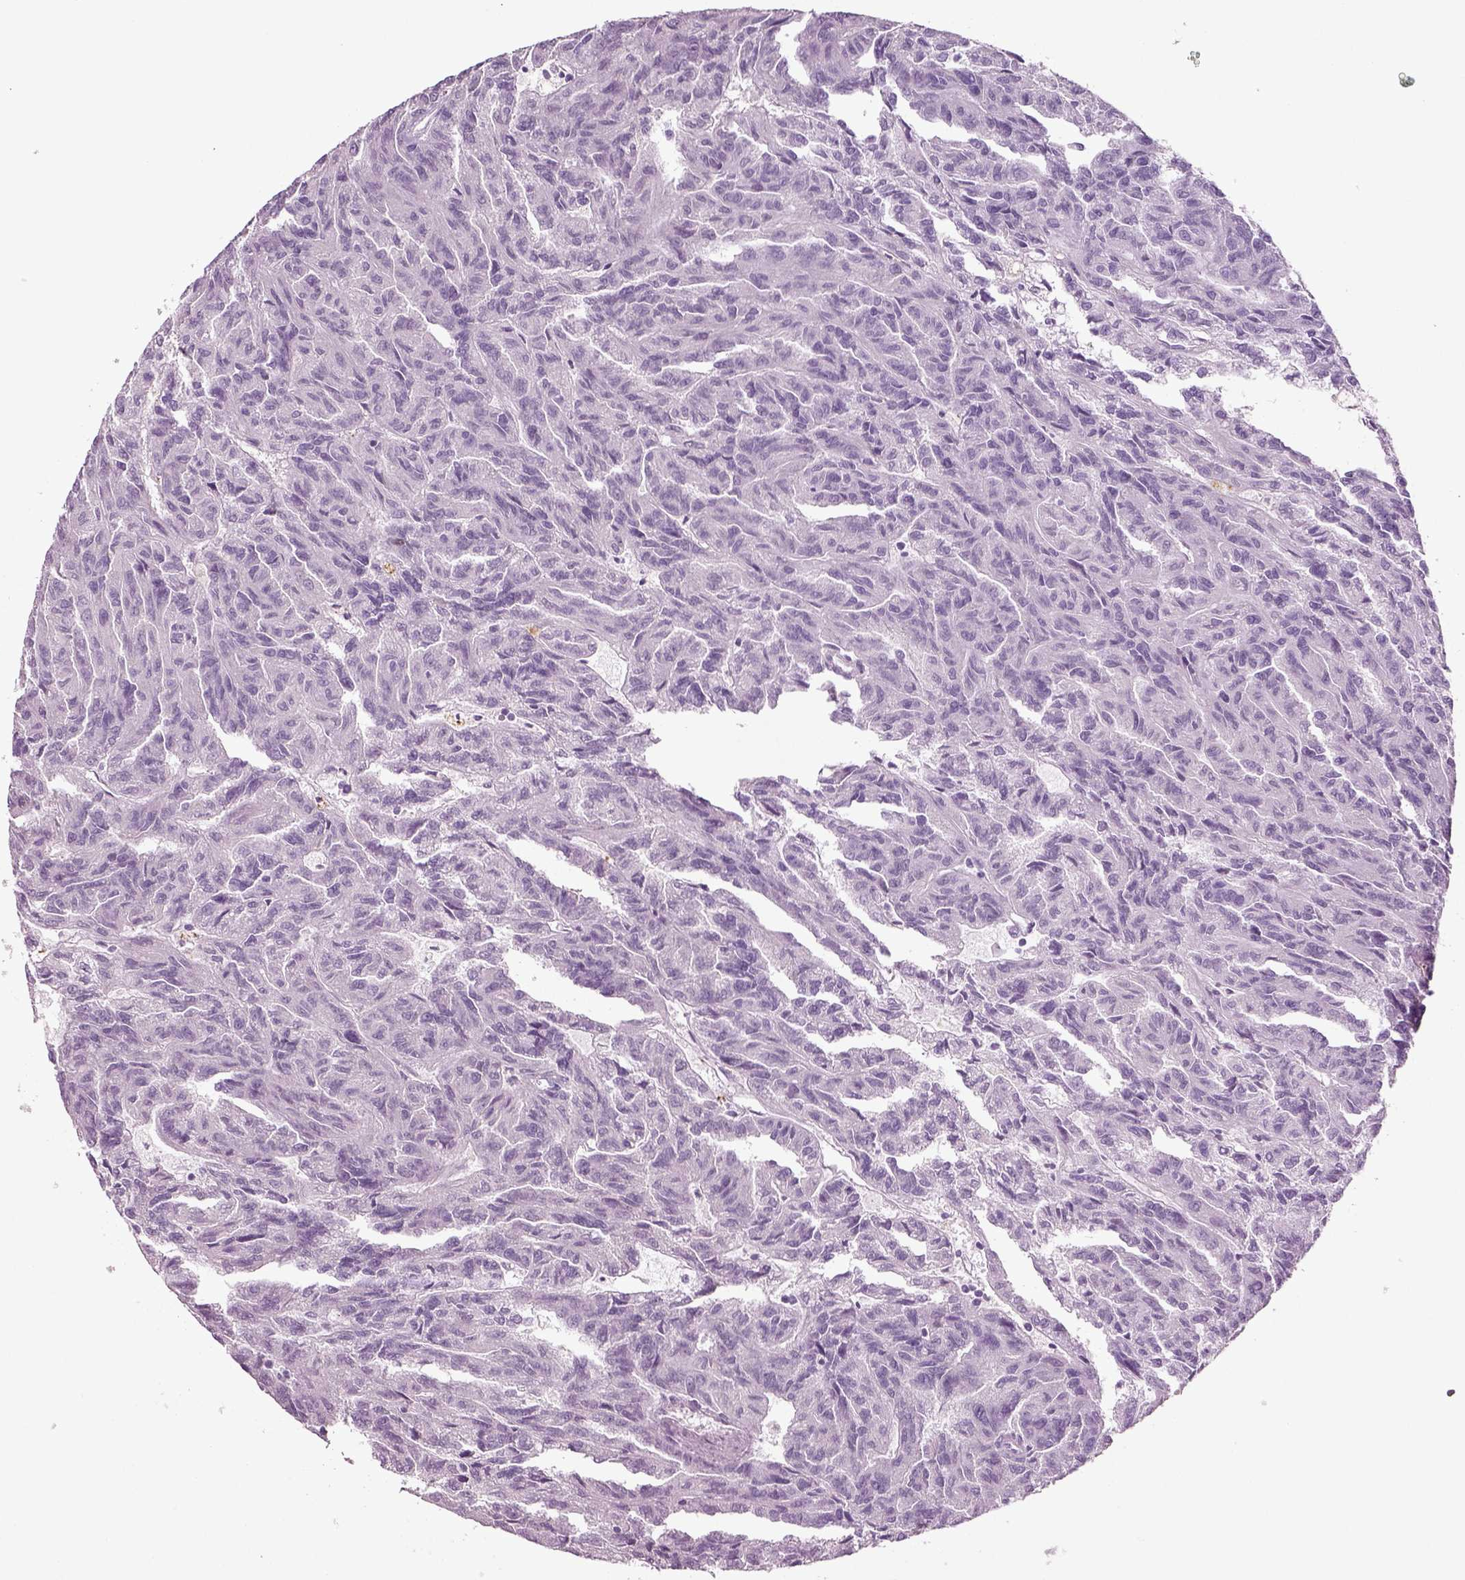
{"staining": {"intensity": "negative", "quantity": "none", "location": "none"}, "tissue": "renal cancer", "cell_type": "Tumor cells", "image_type": "cancer", "snomed": [{"axis": "morphology", "description": "Adenocarcinoma, NOS"}, {"axis": "topography", "description": "Kidney"}], "caption": "Immunohistochemical staining of human renal cancer shows no significant positivity in tumor cells. (Immunohistochemistry (ihc), brightfield microscopy, high magnification).", "gene": "CRABP1", "patient": {"sex": "male", "age": 79}}